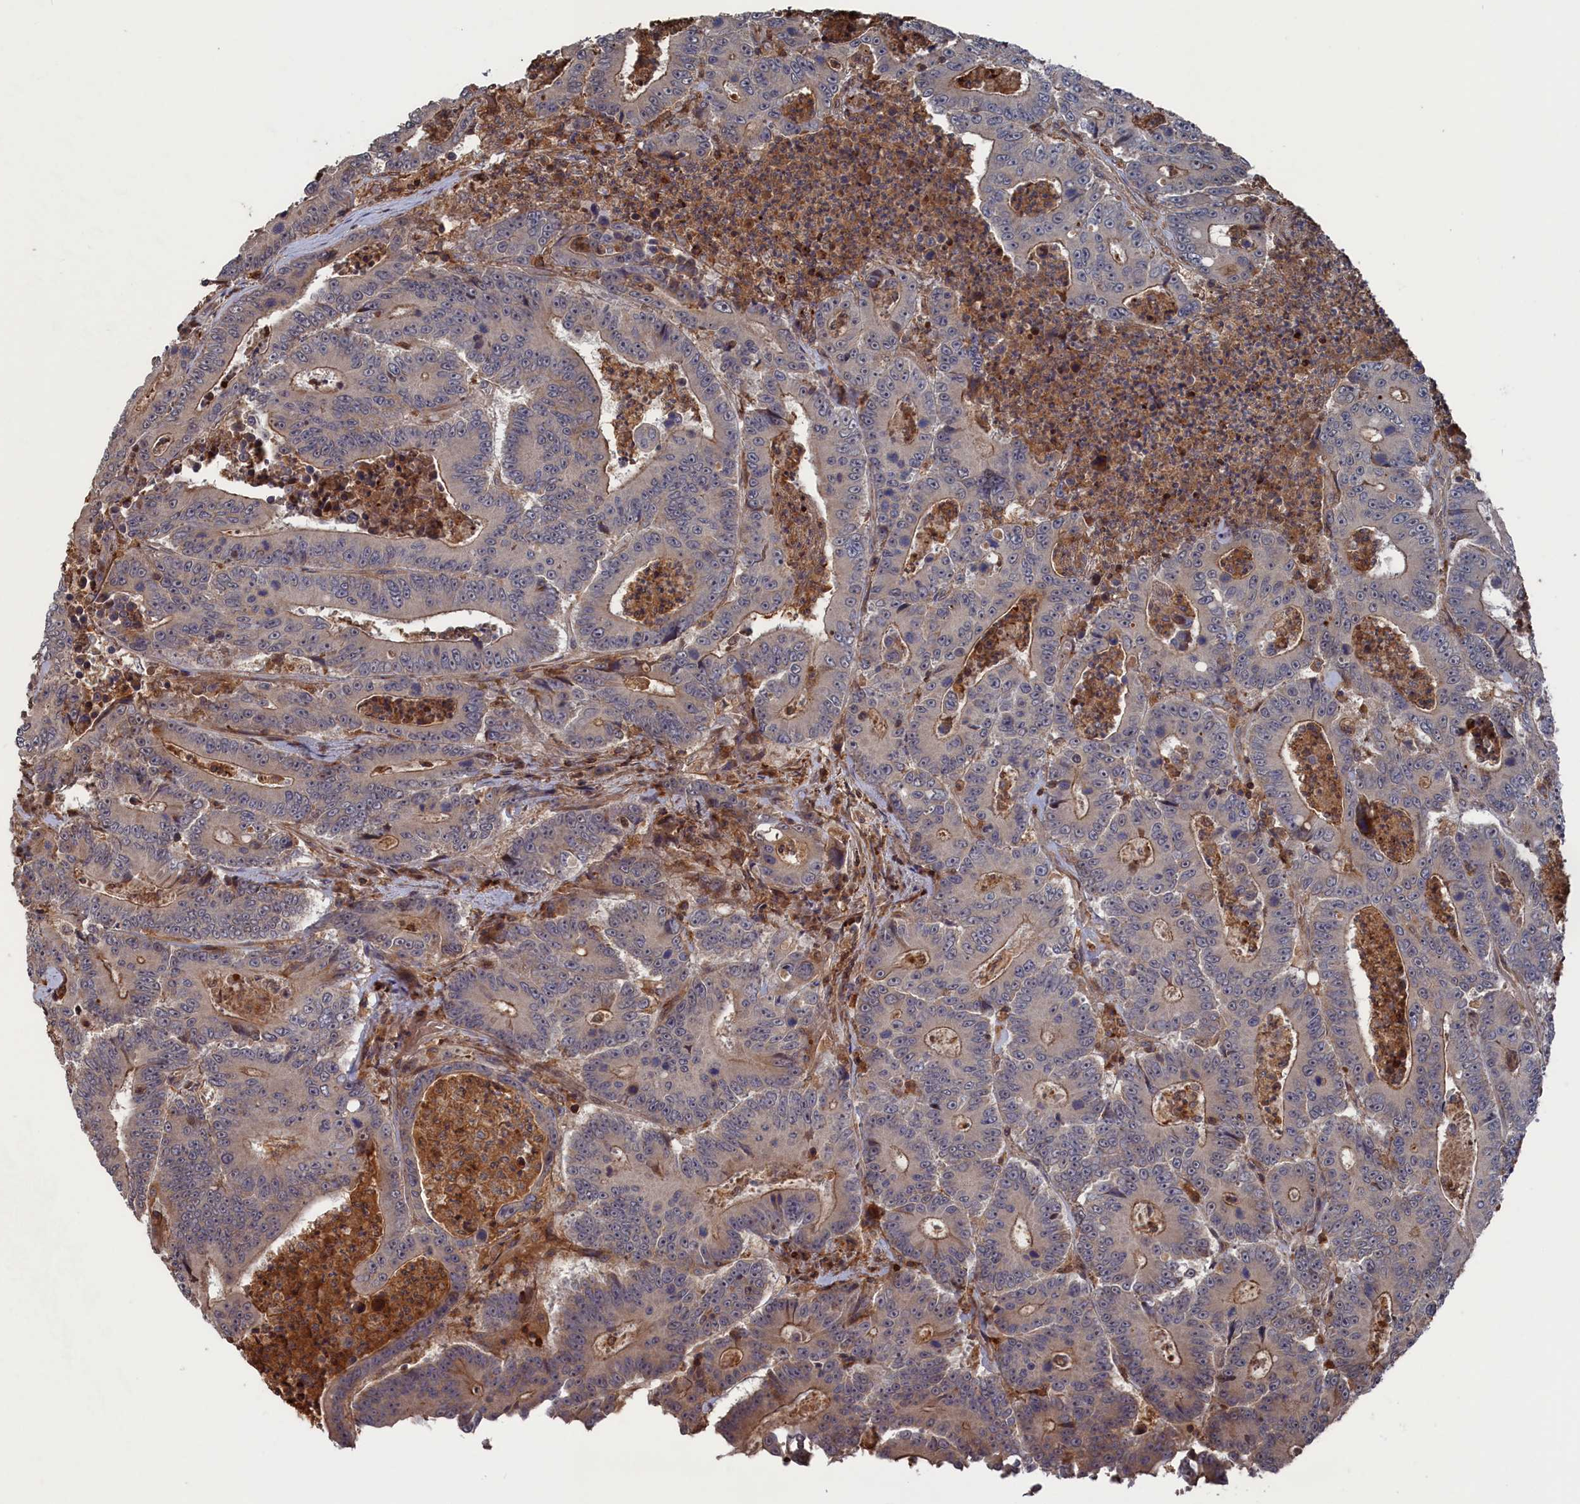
{"staining": {"intensity": "moderate", "quantity": "25%-75%", "location": "cytoplasmic/membranous"}, "tissue": "colorectal cancer", "cell_type": "Tumor cells", "image_type": "cancer", "snomed": [{"axis": "morphology", "description": "Adenocarcinoma, NOS"}, {"axis": "topography", "description": "Colon"}], "caption": "This histopathology image exhibits immunohistochemistry (IHC) staining of adenocarcinoma (colorectal), with medium moderate cytoplasmic/membranous staining in about 25%-75% of tumor cells.", "gene": "PLA2G15", "patient": {"sex": "male", "age": 83}}